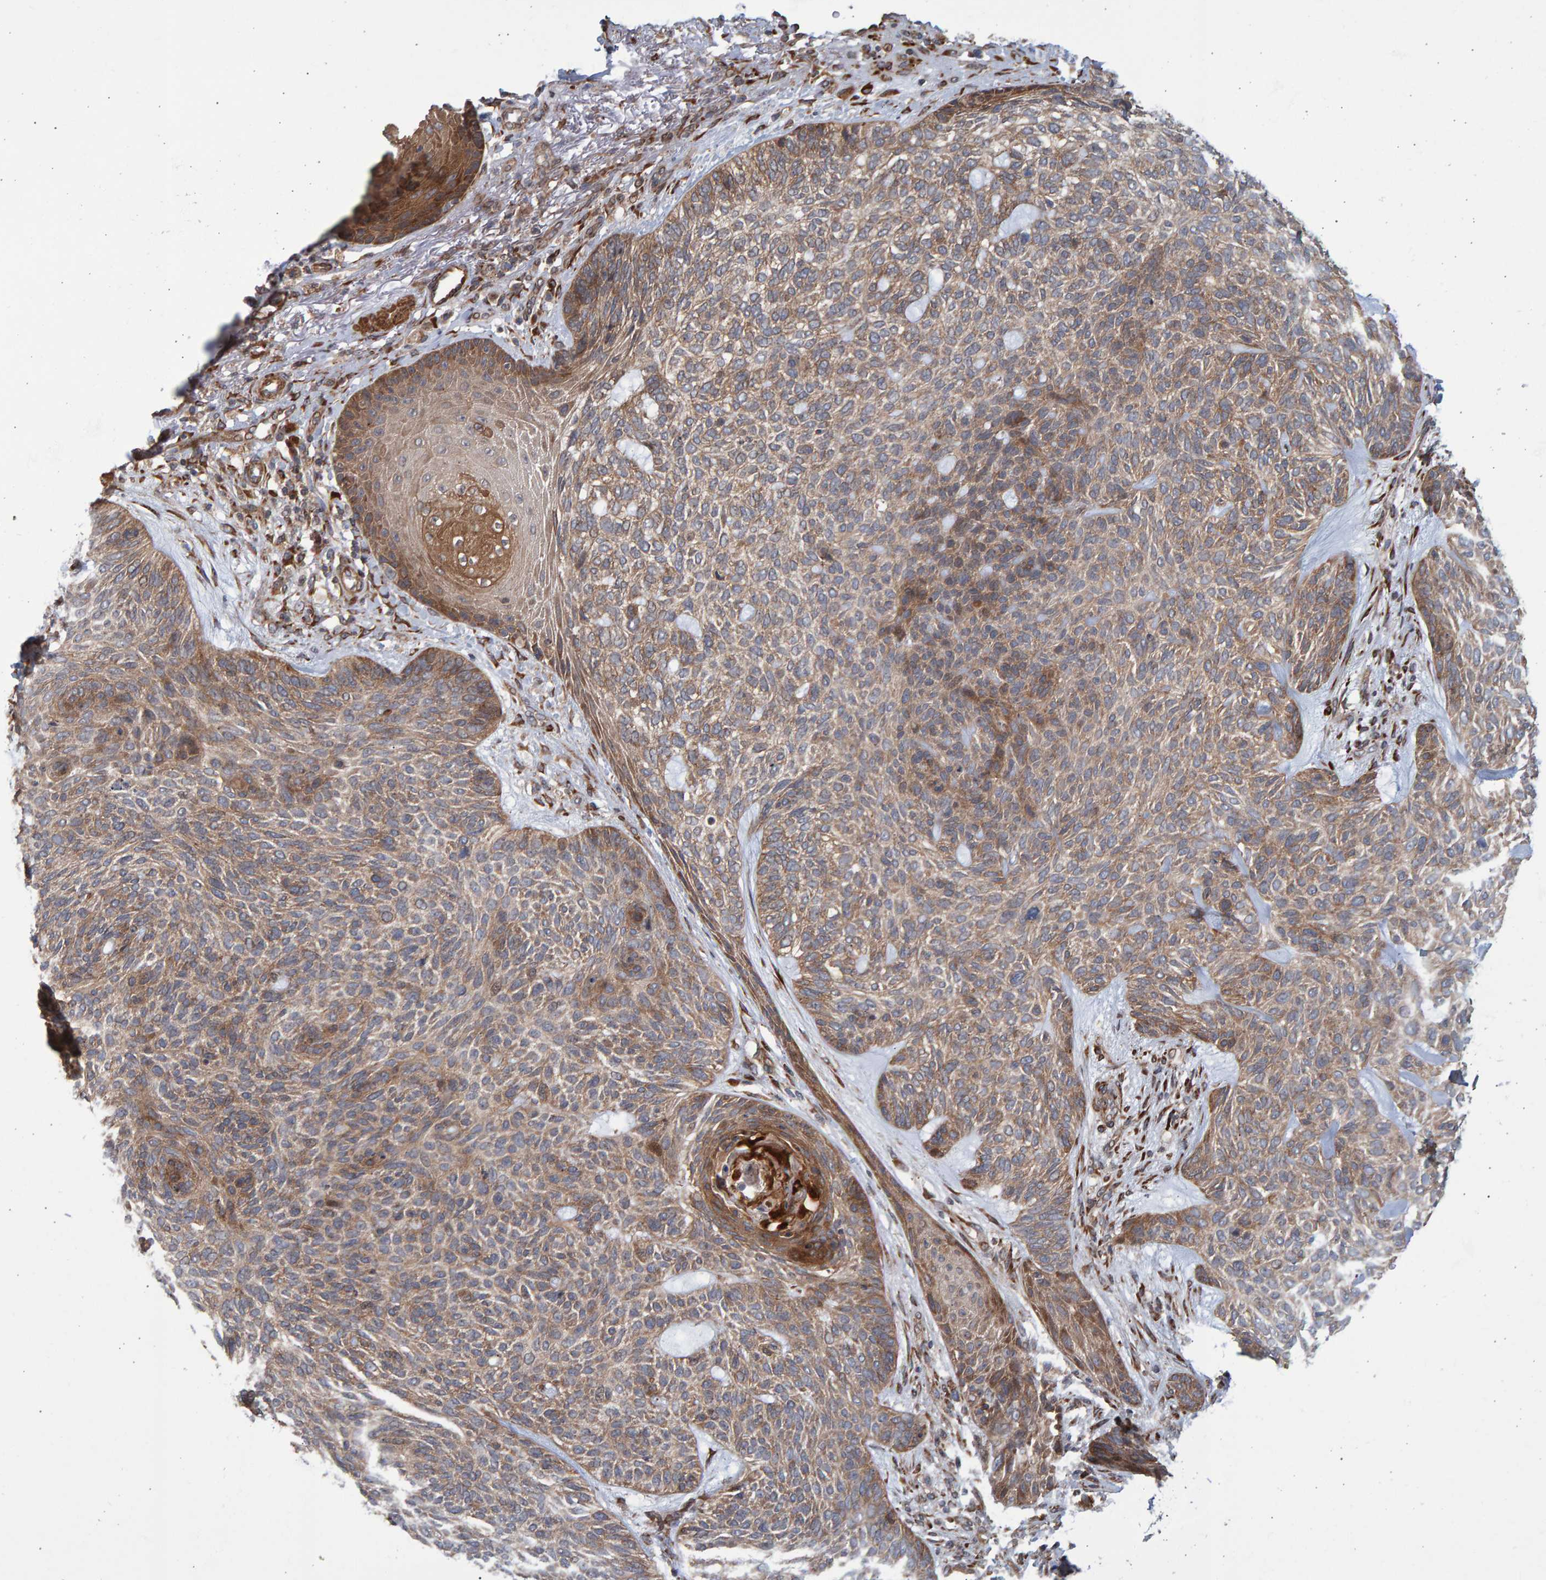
{"staining": {"intensity": "weak", "quantity": ">75%", "location": "cytoplasmic/membranous"}, "tissue": "skin cancer", "cell_type": "Tumor cells", "image_type": "cancer", "snomed": [{"axis": "morphology", "description": "Basal cell carcinoma"}, {"axis": "topography", "description": "Skin"}], "caption": "Skin cancer (basal cell carcinoma) stained with immunohistochemistry demonstrates weak cytoplasmic/membranous staining in approximately >75% of tumor cells.", "gene": "LRBA", "patient": {"sex": "male", "age": 55}}